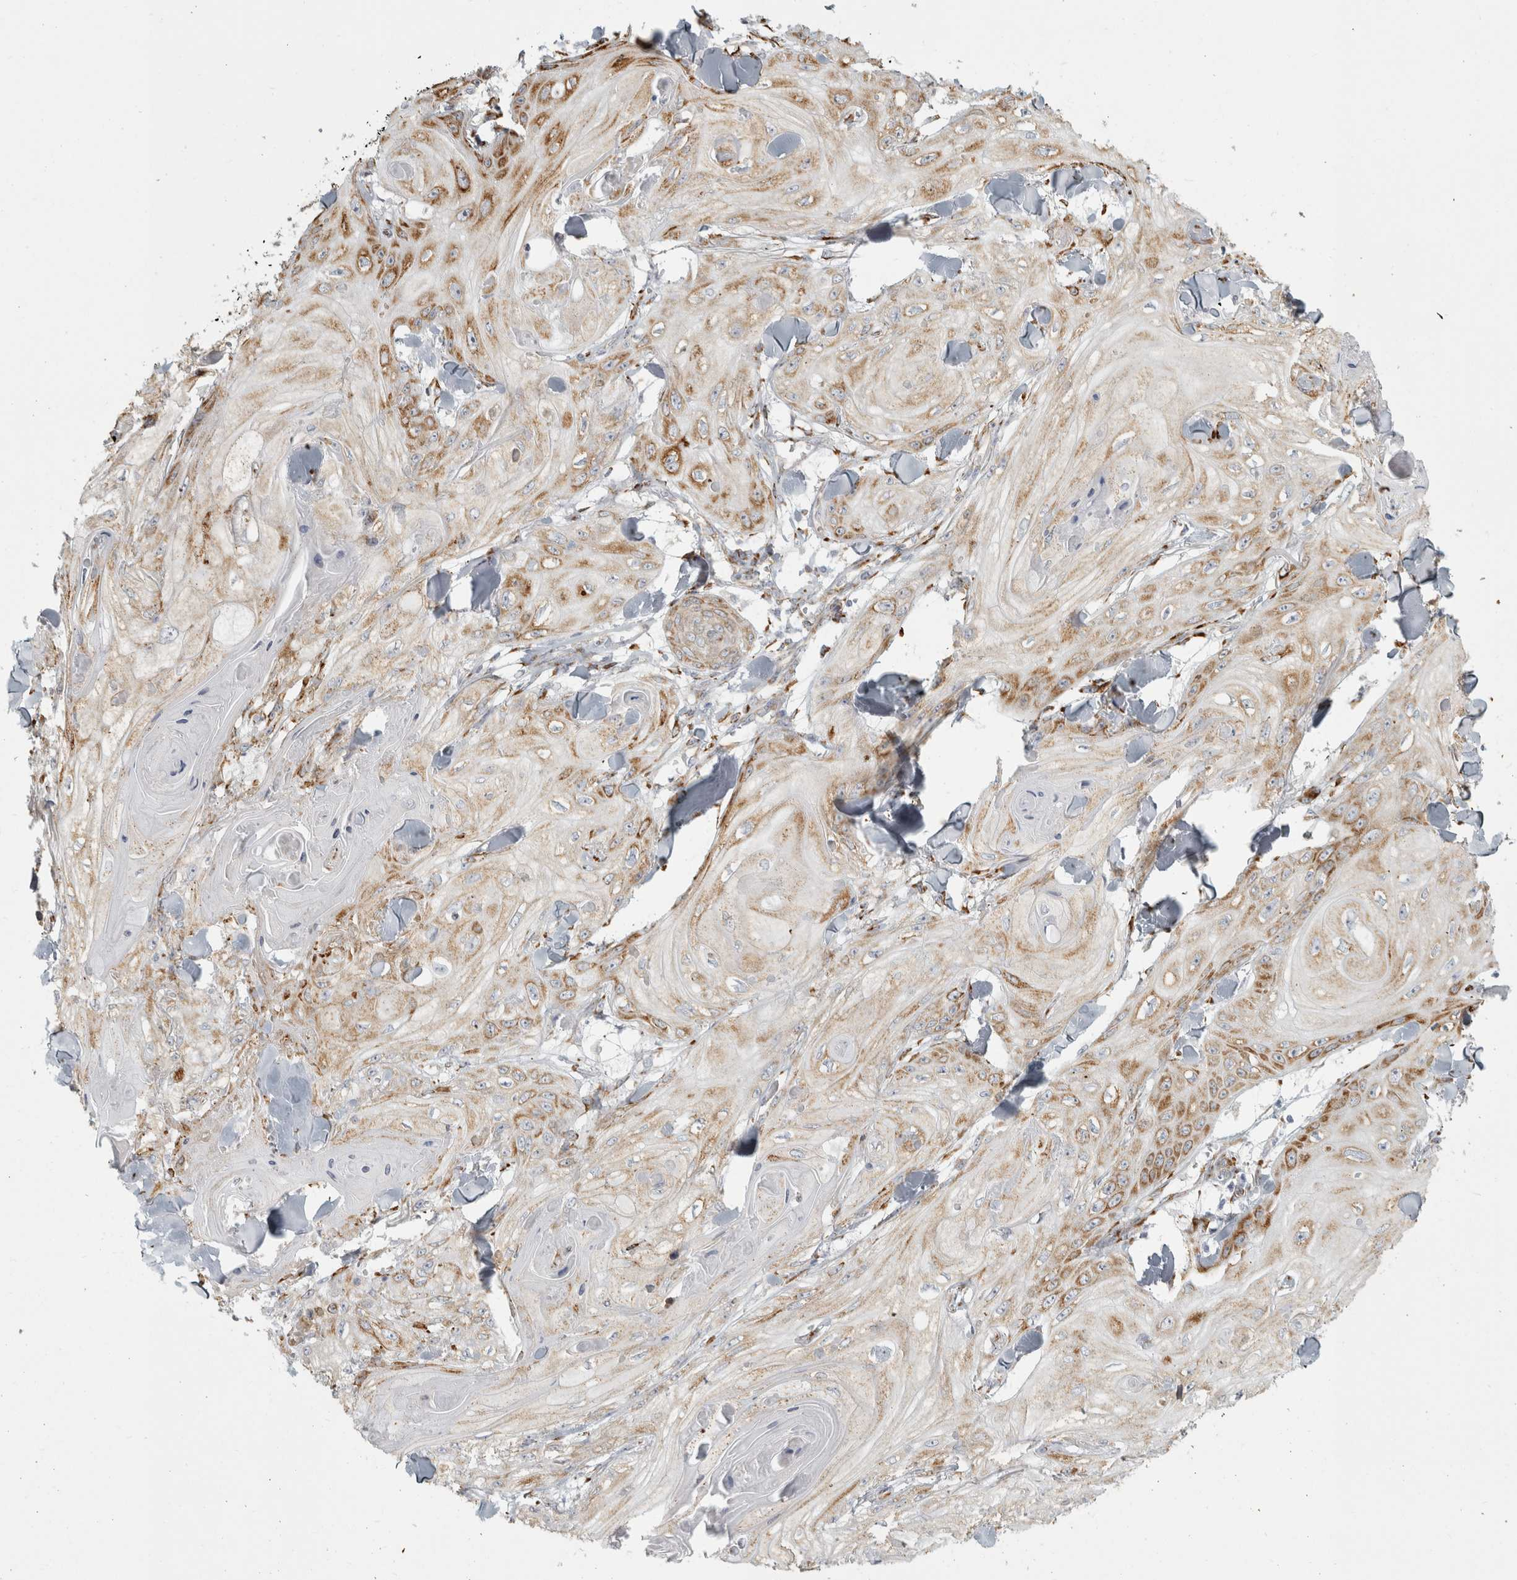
{"staining": {"intensity": "moderate", "quantity": "25%-75%", "location": "cytoplasmic/membranous"}, "tissue": "skin cancer", "cell_type": "Tumor cells", "image_type": "cancer", "snomed": [{"axis": "morphology", "description": "Squamous cell carcinoma, NOS"}, {"axis": "topography", "description": "Skin"}], "caption": "An IHC histopathology image of neoplastic tissue is shown. Protein staining in brown shows moderate cytoplasmic/membranous positivity in skin cancer within tumor cells. (Stains: DAB (3,3'-diaminobenzidine) in brown, nuclei in blue, Microscopy: brightfield microscopy at high magnification).", "gene": "OSTN", "patient": {"sex": "male", "age": 74}}